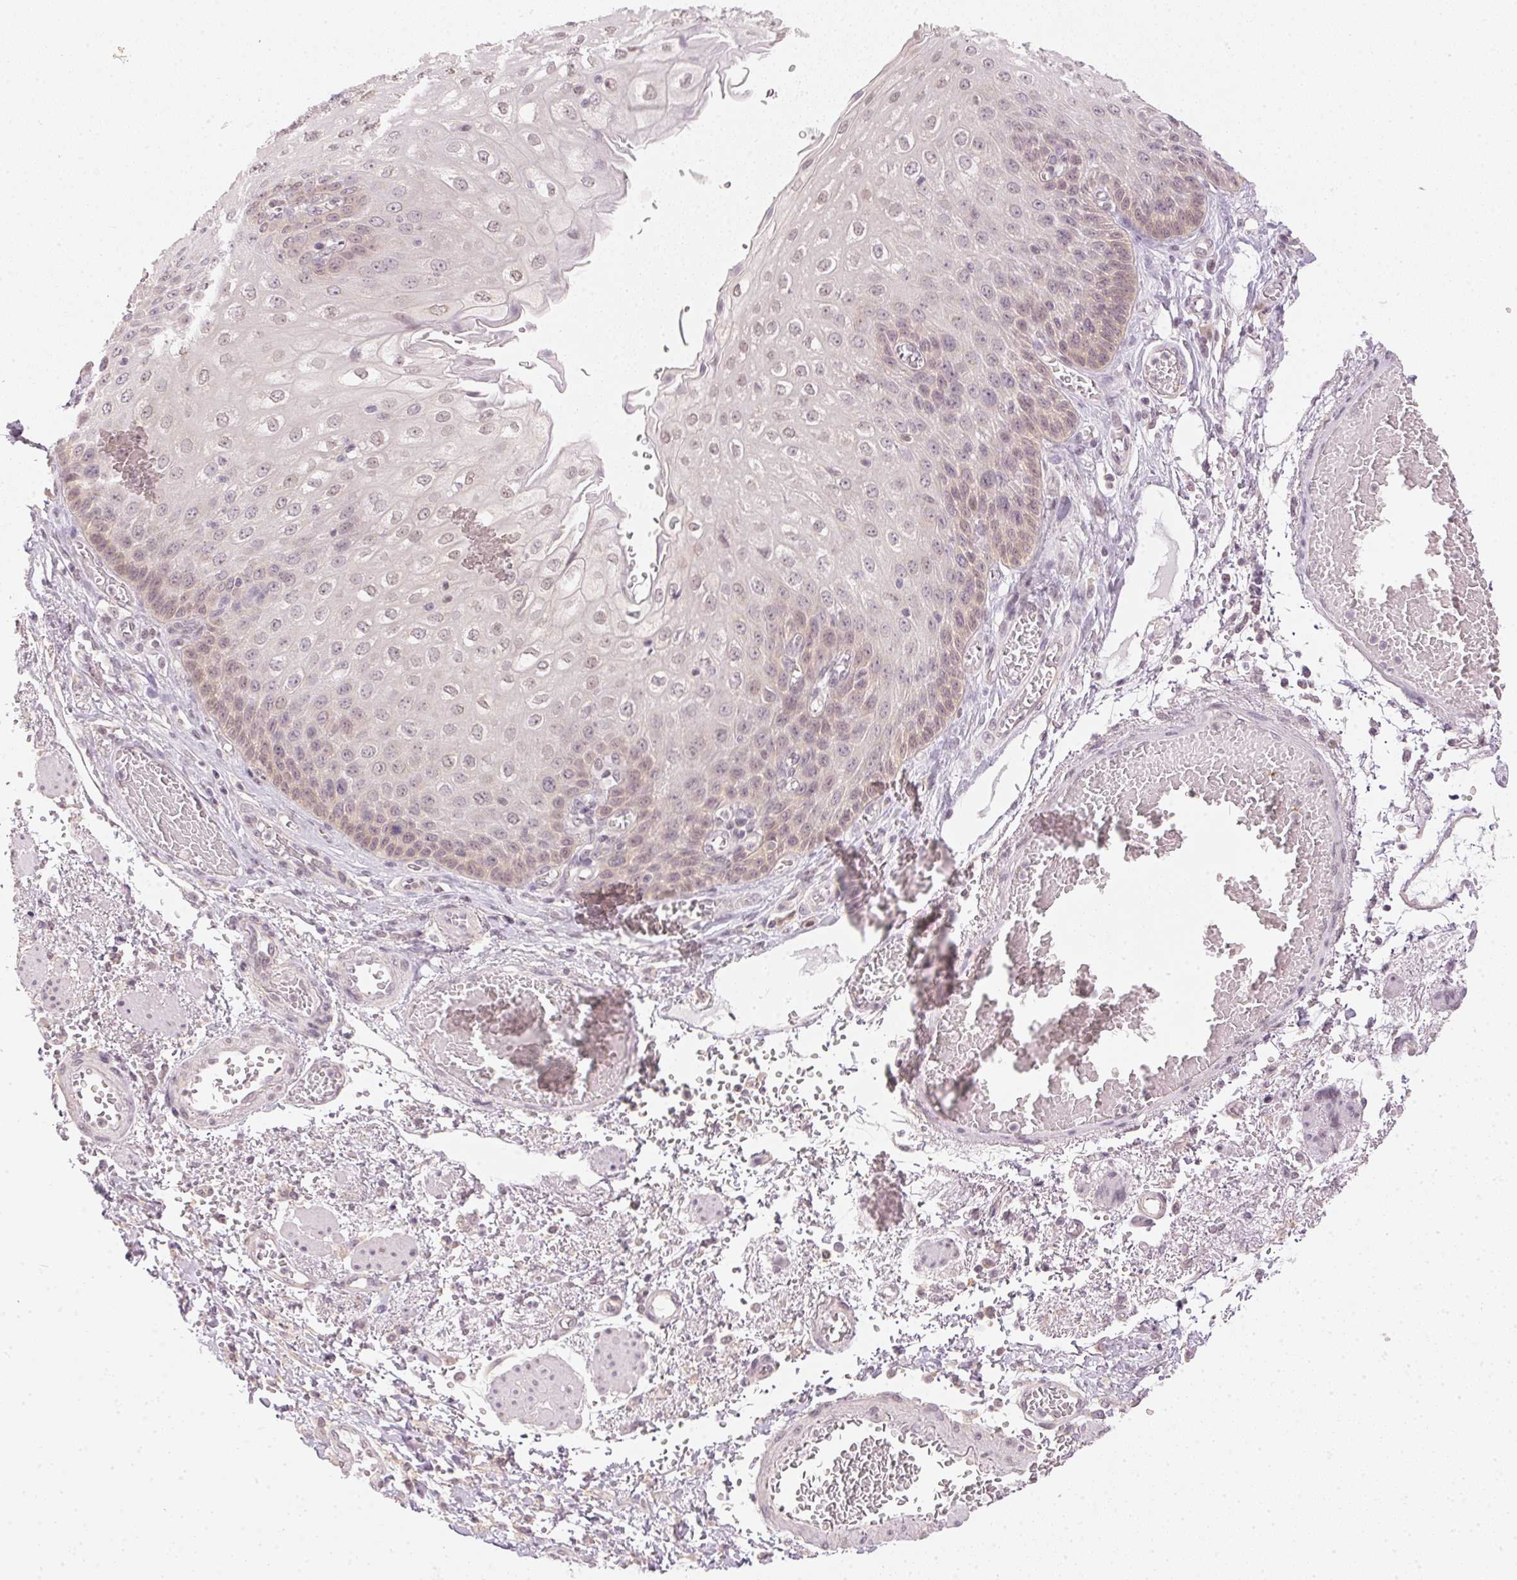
{"staining": {"intensity": "weak", "quantity": "<25%", "location": "cytoplasmic/membranous,nuclear"}, "tissue": "esophagus", "cell_type": "Squamous epithelial cells", "image_type": "normal", "snomed": [{"axis": "morphology", "description": "Normal tissue, NOS"}, {"axis": "morphology", "description": "Adenocarcinoma, NOS"}, {"axis": "topography", "description": "Esophagus"}], "caption": "This photomicrograph is of unremarkable esophagus stained with immunohistochemistry (IHC) to label a protein in brown with the nuclei are counter-stained blue. There is no positivity in squamous epithelial cells.", "gene": "KPRP", "patient": {"sex": "male", "age": 81}}